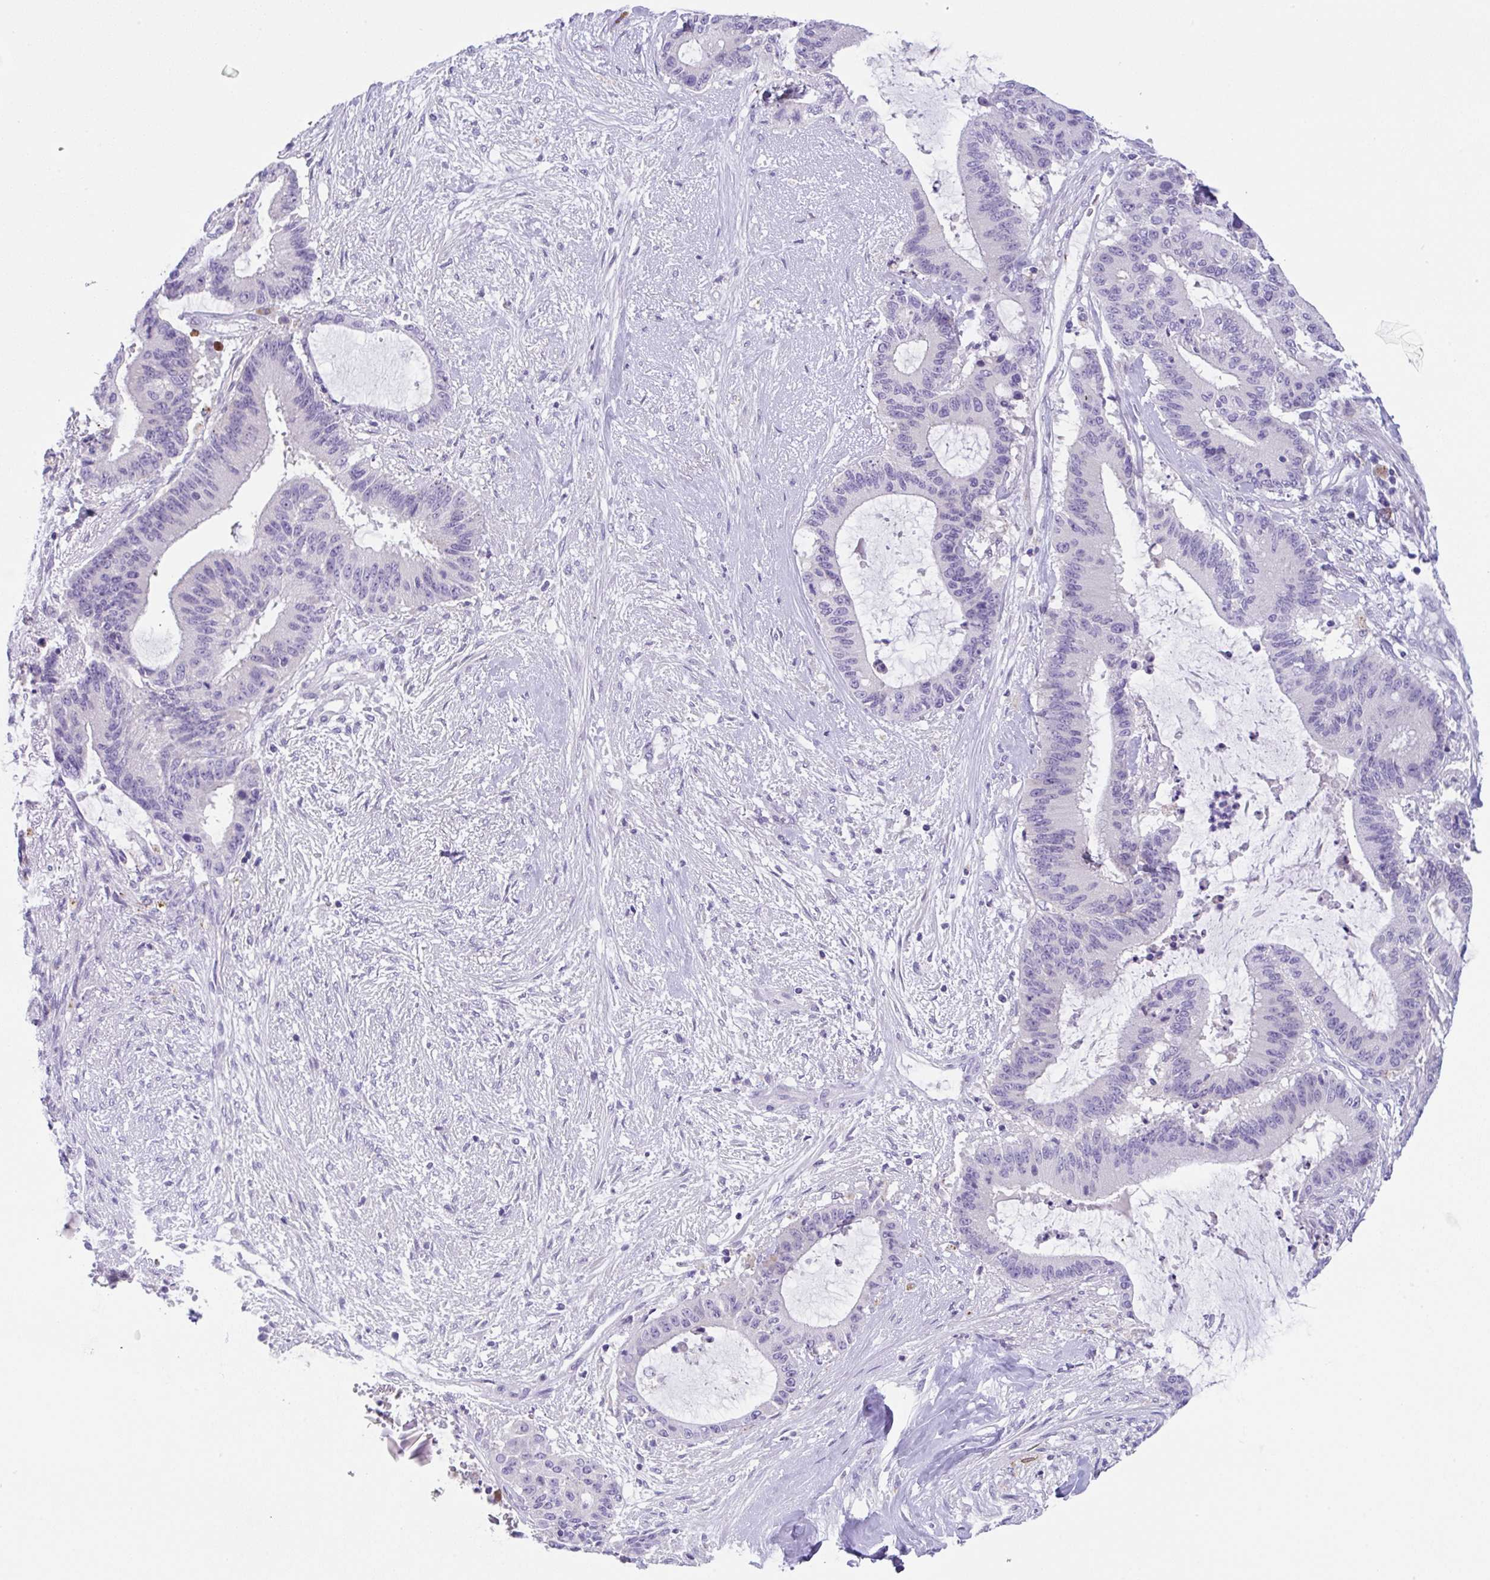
{"staining": {"intensity": "negative", "quantity": "none", "location": "none"}, "tissue": "liver cancer", "cell_type": "Tumor cells", "image_type": "cancer", "snomed": [{"axis": "morphology", "description": "Normal tissue, NOS"}, {"axis": "morphology", "description": "Cholangiocarcinoma"}, {"axis": "topography", "description": "Liver"}, {"axis": "topography", "description": "Peripheral nerve tissue"}], "caption": "A micrograph of cholangiocarcinoma (liver) stained for a protein displays no brown staining in tumor cells.", "gene": "TRAF4", "patient": {"sex": "female", "age": 73}}